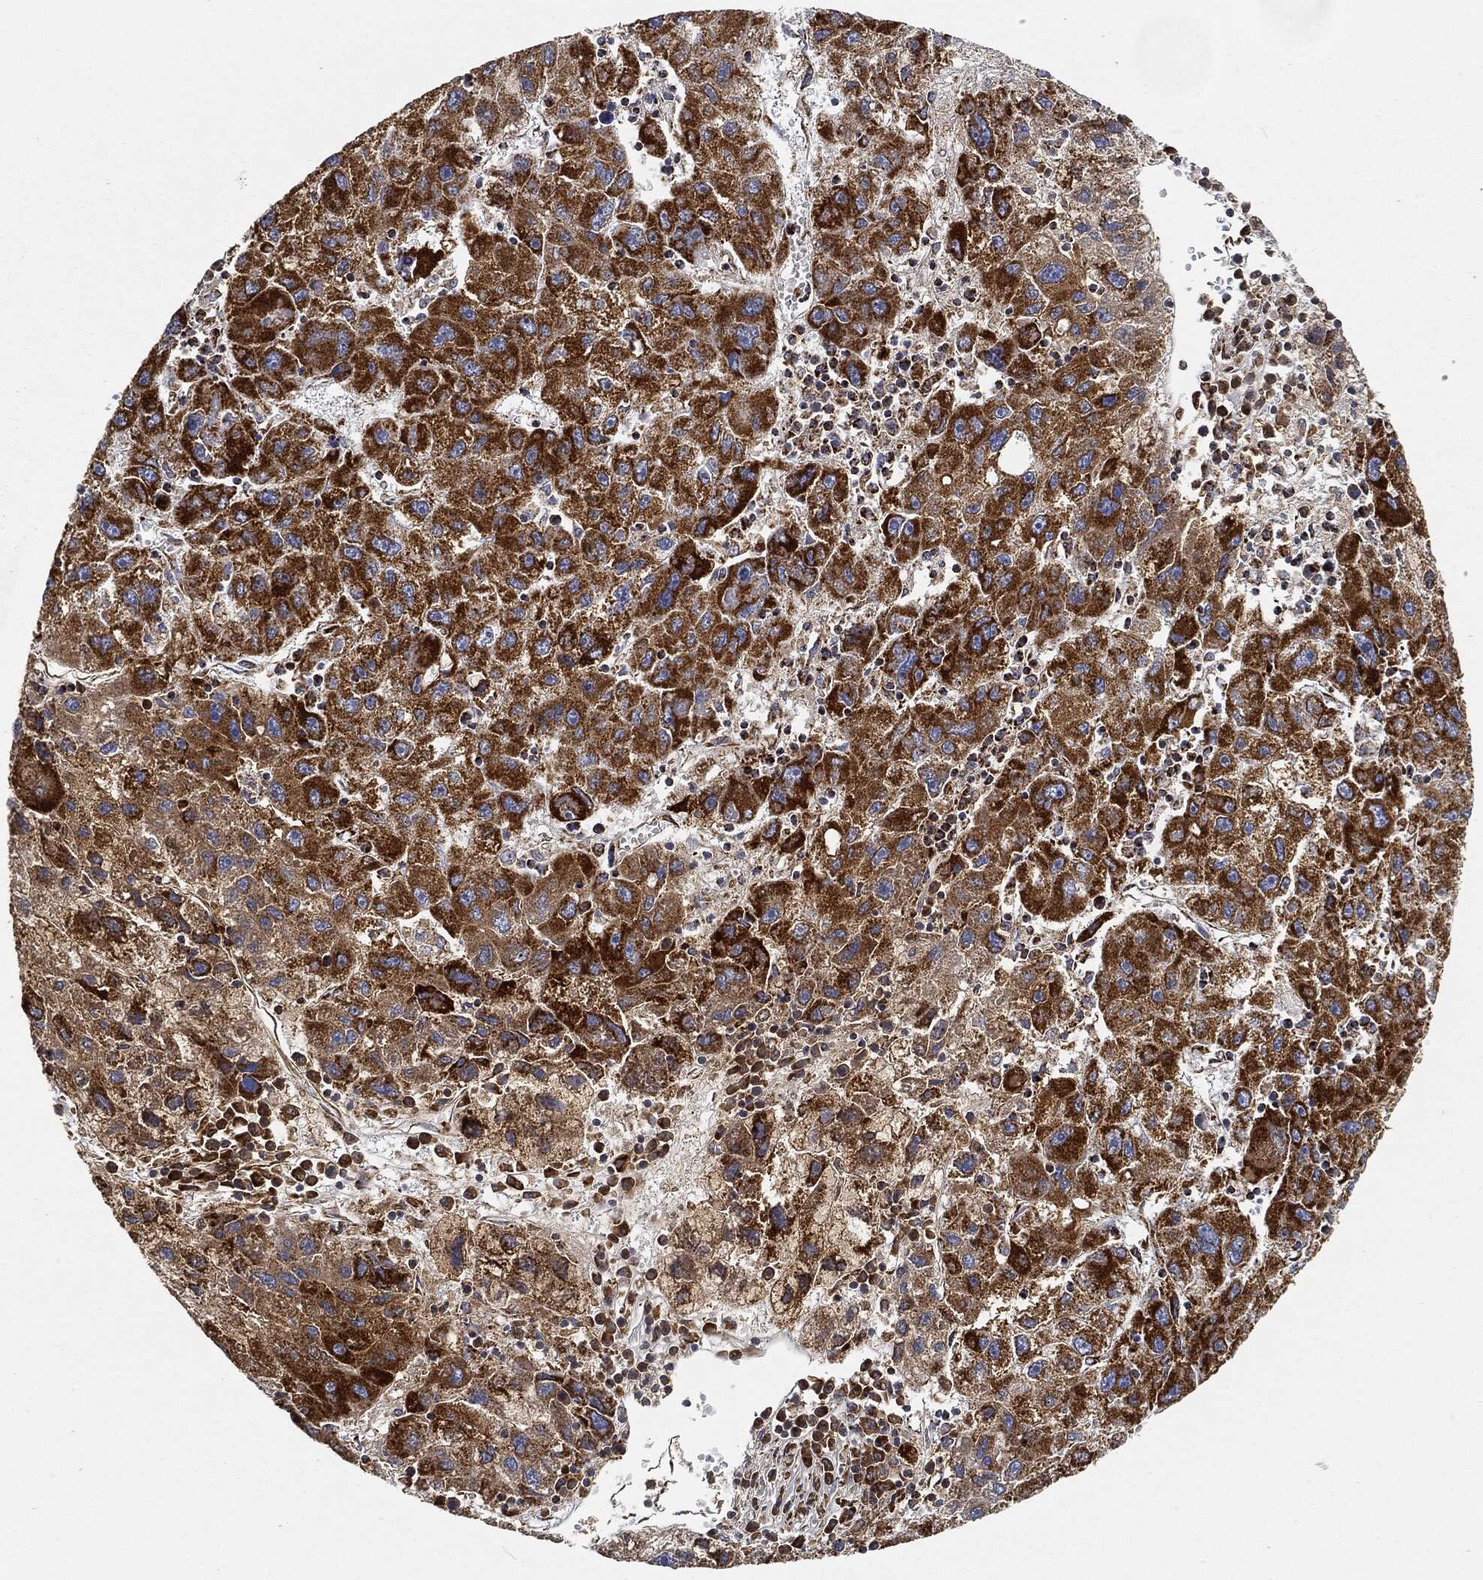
{"staining": {"intensity": "strong", "quantity": ">75%", "location": "cytoplasmic/membranous"}, "tissue": "liver cancer", "cell_type": "Tumor cells", "image_type": "cancer", "snomed": [{"axis": "morphology", "description": "Carcinoma, Hepatocellular, NOS"}, {"axis": "topography", "description": "Liver"}], "caption": "An immunohistochemistry micrograph of tumor tissue is shown. Protein staining in brown highlights strong cytoplasmic/membranous positivity in liver cancer within tumor cells. Using DAB (brown) and hematoxylin (blue) stains, captured at high magnification using brightfield microscopy.", "gene": "CAPN15", "patient": {"sex": "male", "age": 75}}